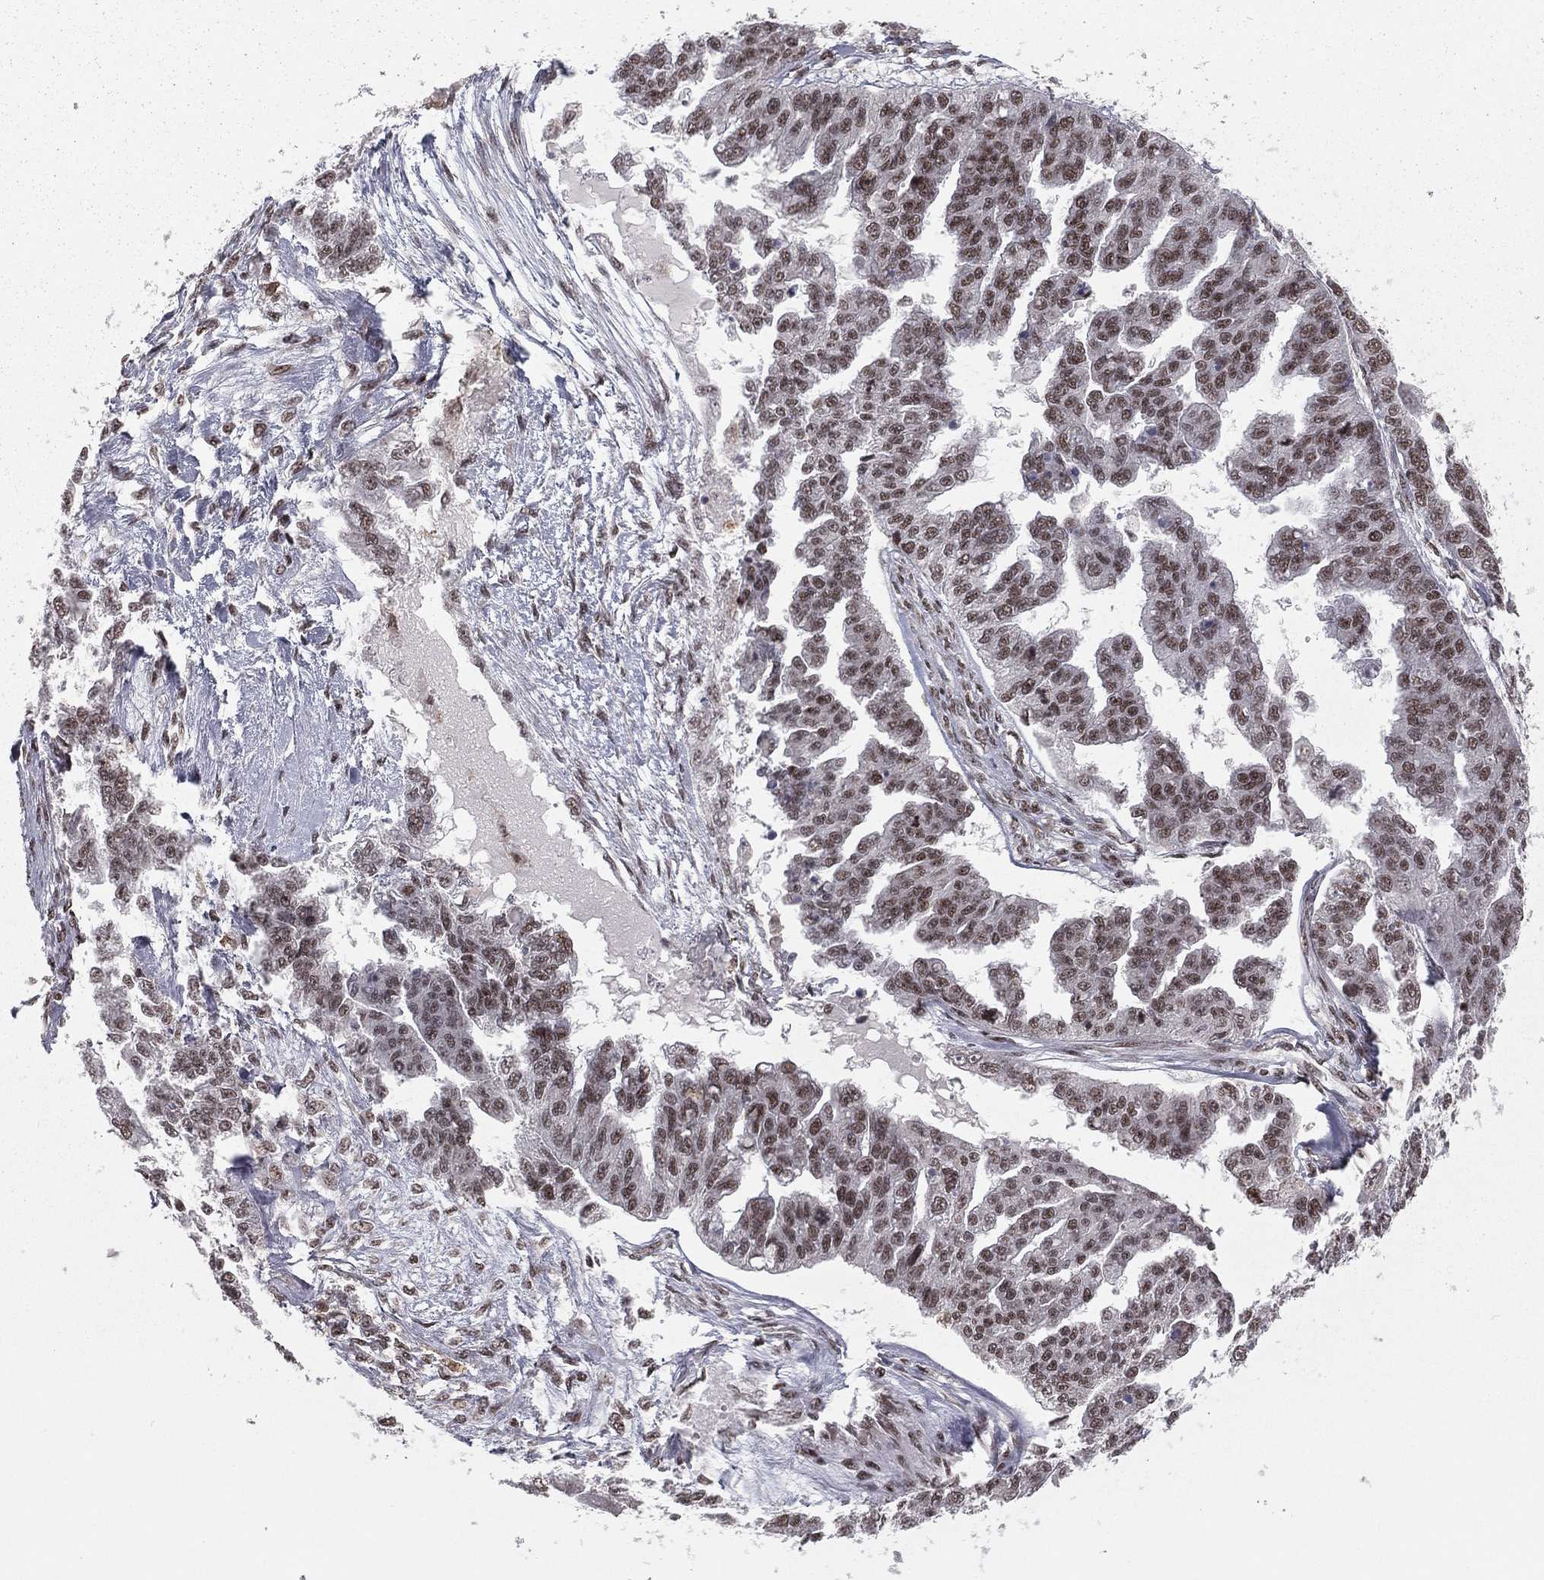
{"staining": {"intensity": "moderate", "quantity": "25%-75%", "location": "nuclear"}, "tissue": "ovarian cancer", "cell_type": "Tumor cells", "image_type": "cancer", "snomed": [{"axis": "morphology", "description": "Cystadenocarcinoma, serous, NOS"}, {"axis": "topography", "description": "Ovary"}], "caption": "The histopathology image reveals immunohistochemical staining of ovarian serous cystadenocarcinoma. There is moderate nuclear staining is appreciated in approximately 25%-75% of tumor cells.", "gene": "NFYB", "patient": {"sex": "female", "age": 58}}